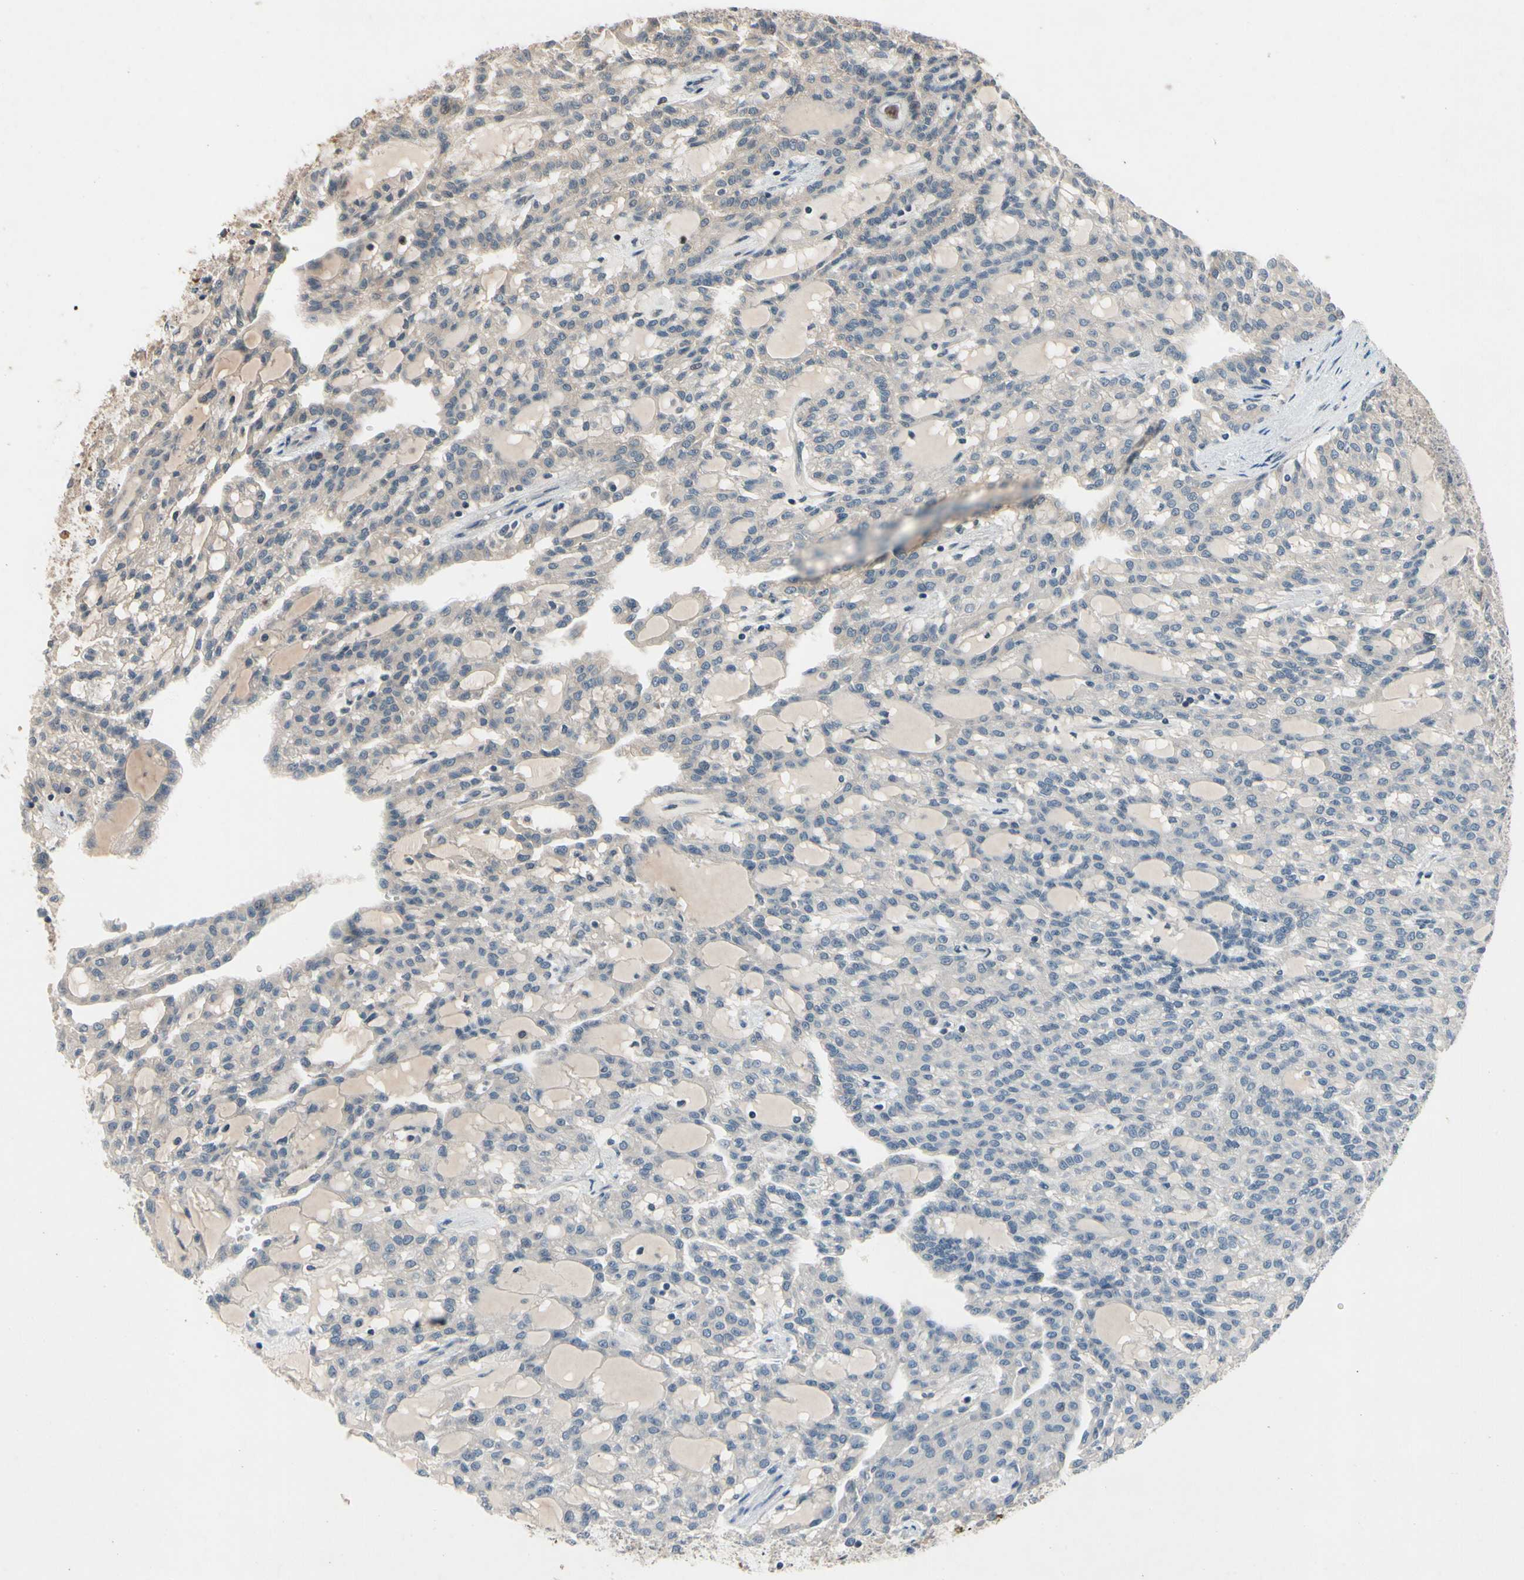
{"staining": {"intensity": "weak", "quantity": "25%-75%", "location": "cytoplasmic/membranous"}, "tissue": "renal cancer", "cell_type": "Tumor cells", "image_type": "cancer", "snomed": [{"axis": "morphology", "description": "Adenocarcinoma, NOS"}, {"axis": "topography", "description": "Kidney"}], "caption": "Immunohistochemistry of human renal adenocarcinoma reveals low levels of weak cytoplasmic/membranous expression in about 25%-75% of tumor cells.", "gene": "DPY19L3", "patient": {"sex": "male", "age": 63}}